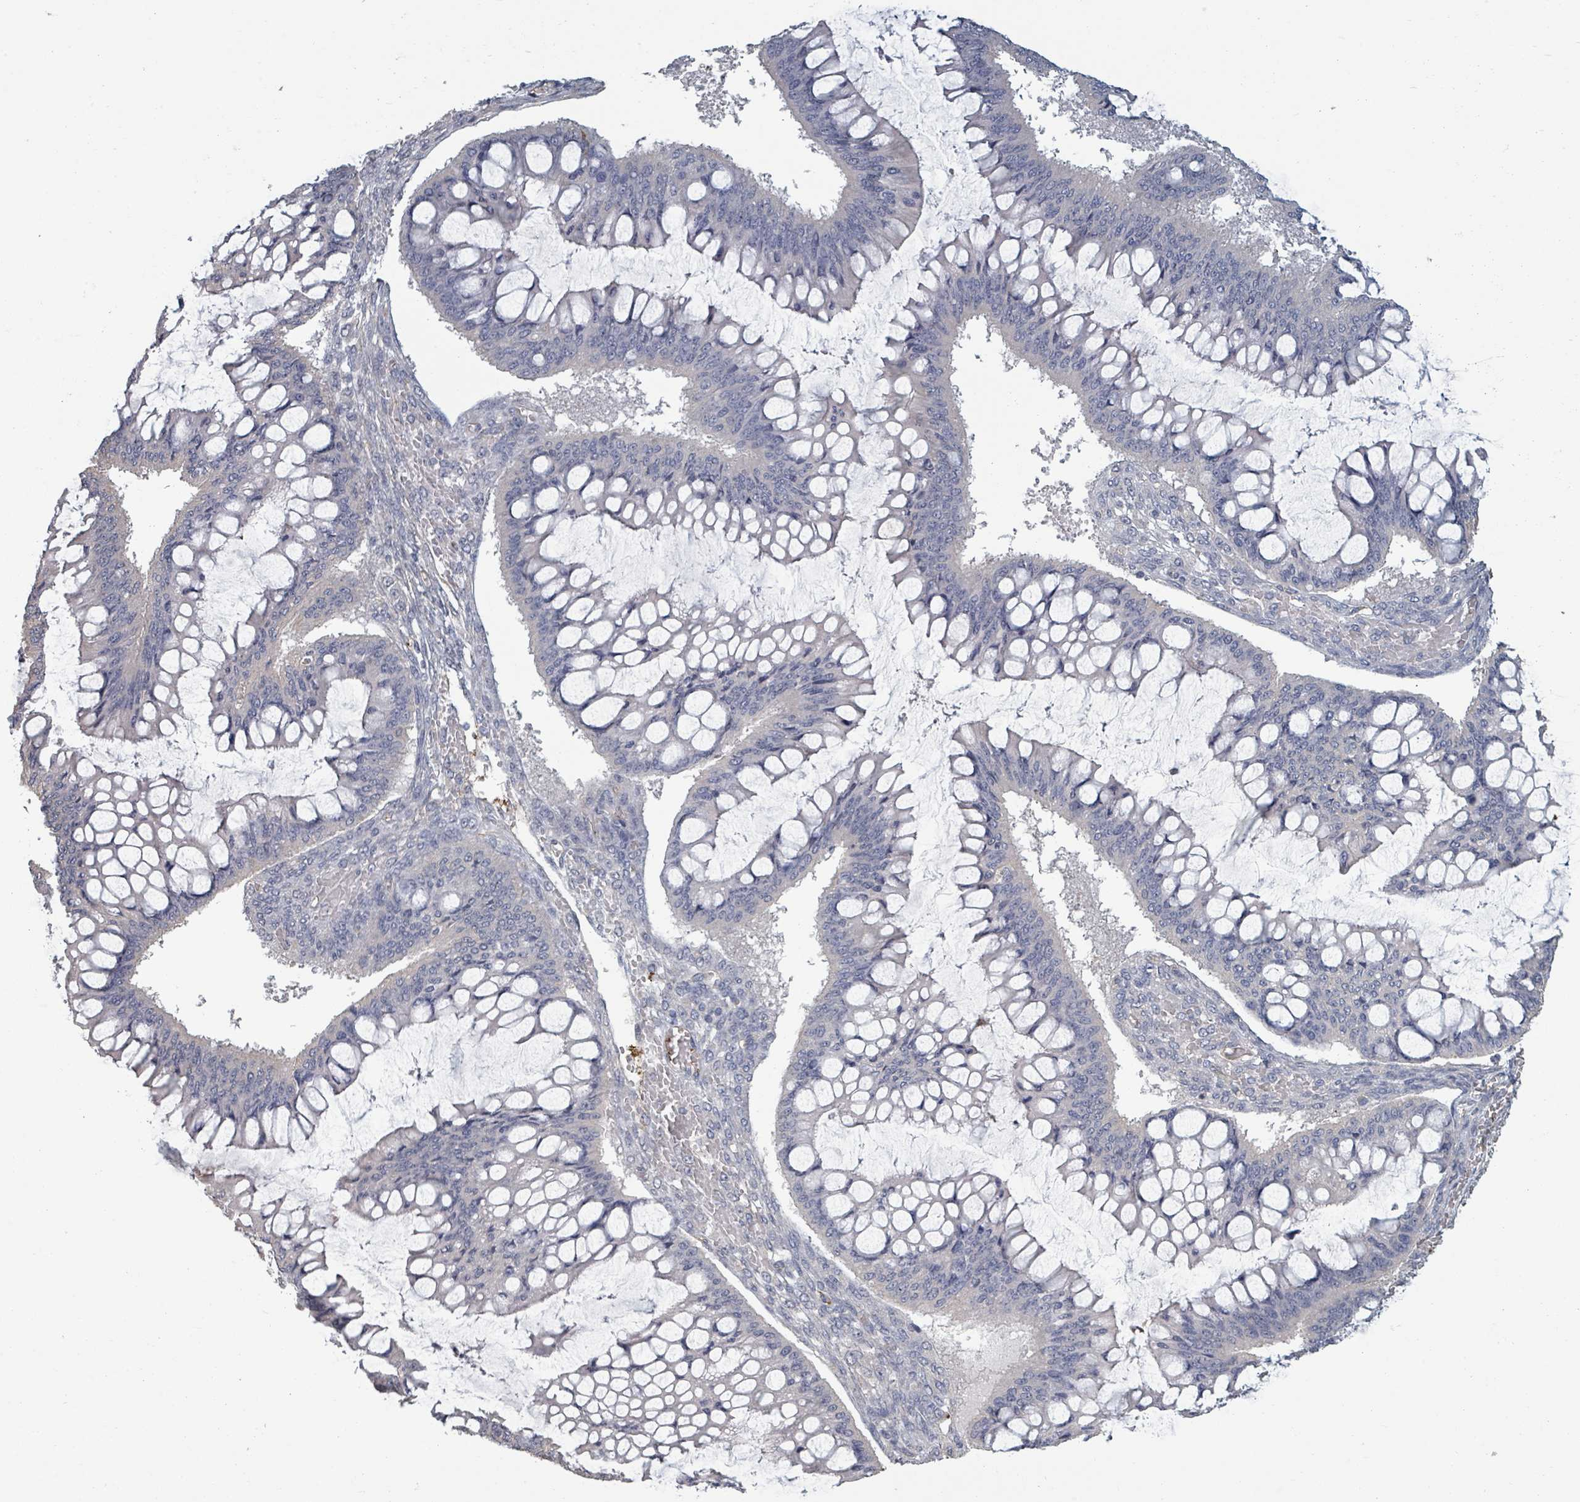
{"staining": {"intensity": "negative", "quantity": "none", "location": "none"}, "tissue": "ovarian cancer", "cell_type": "Tumor cells", "image_type": "cancer", "snomed": [{"axis": "morphology", "description": "Cystadenocarcinoma, mucinous, NOS"}, {"axis": "topography", "description": "Ovary"}], "caption": "There is no significant positivity in tumor cells of ovarian cancer (mucinous cystadenocarcinoma). Brightfield microscopy of IHC stained with DAB (brown) and hematoxylin (blue), captured at high magnification.", "gene": "PLAUR", "patient": {"sex": "female", "age": 73}}